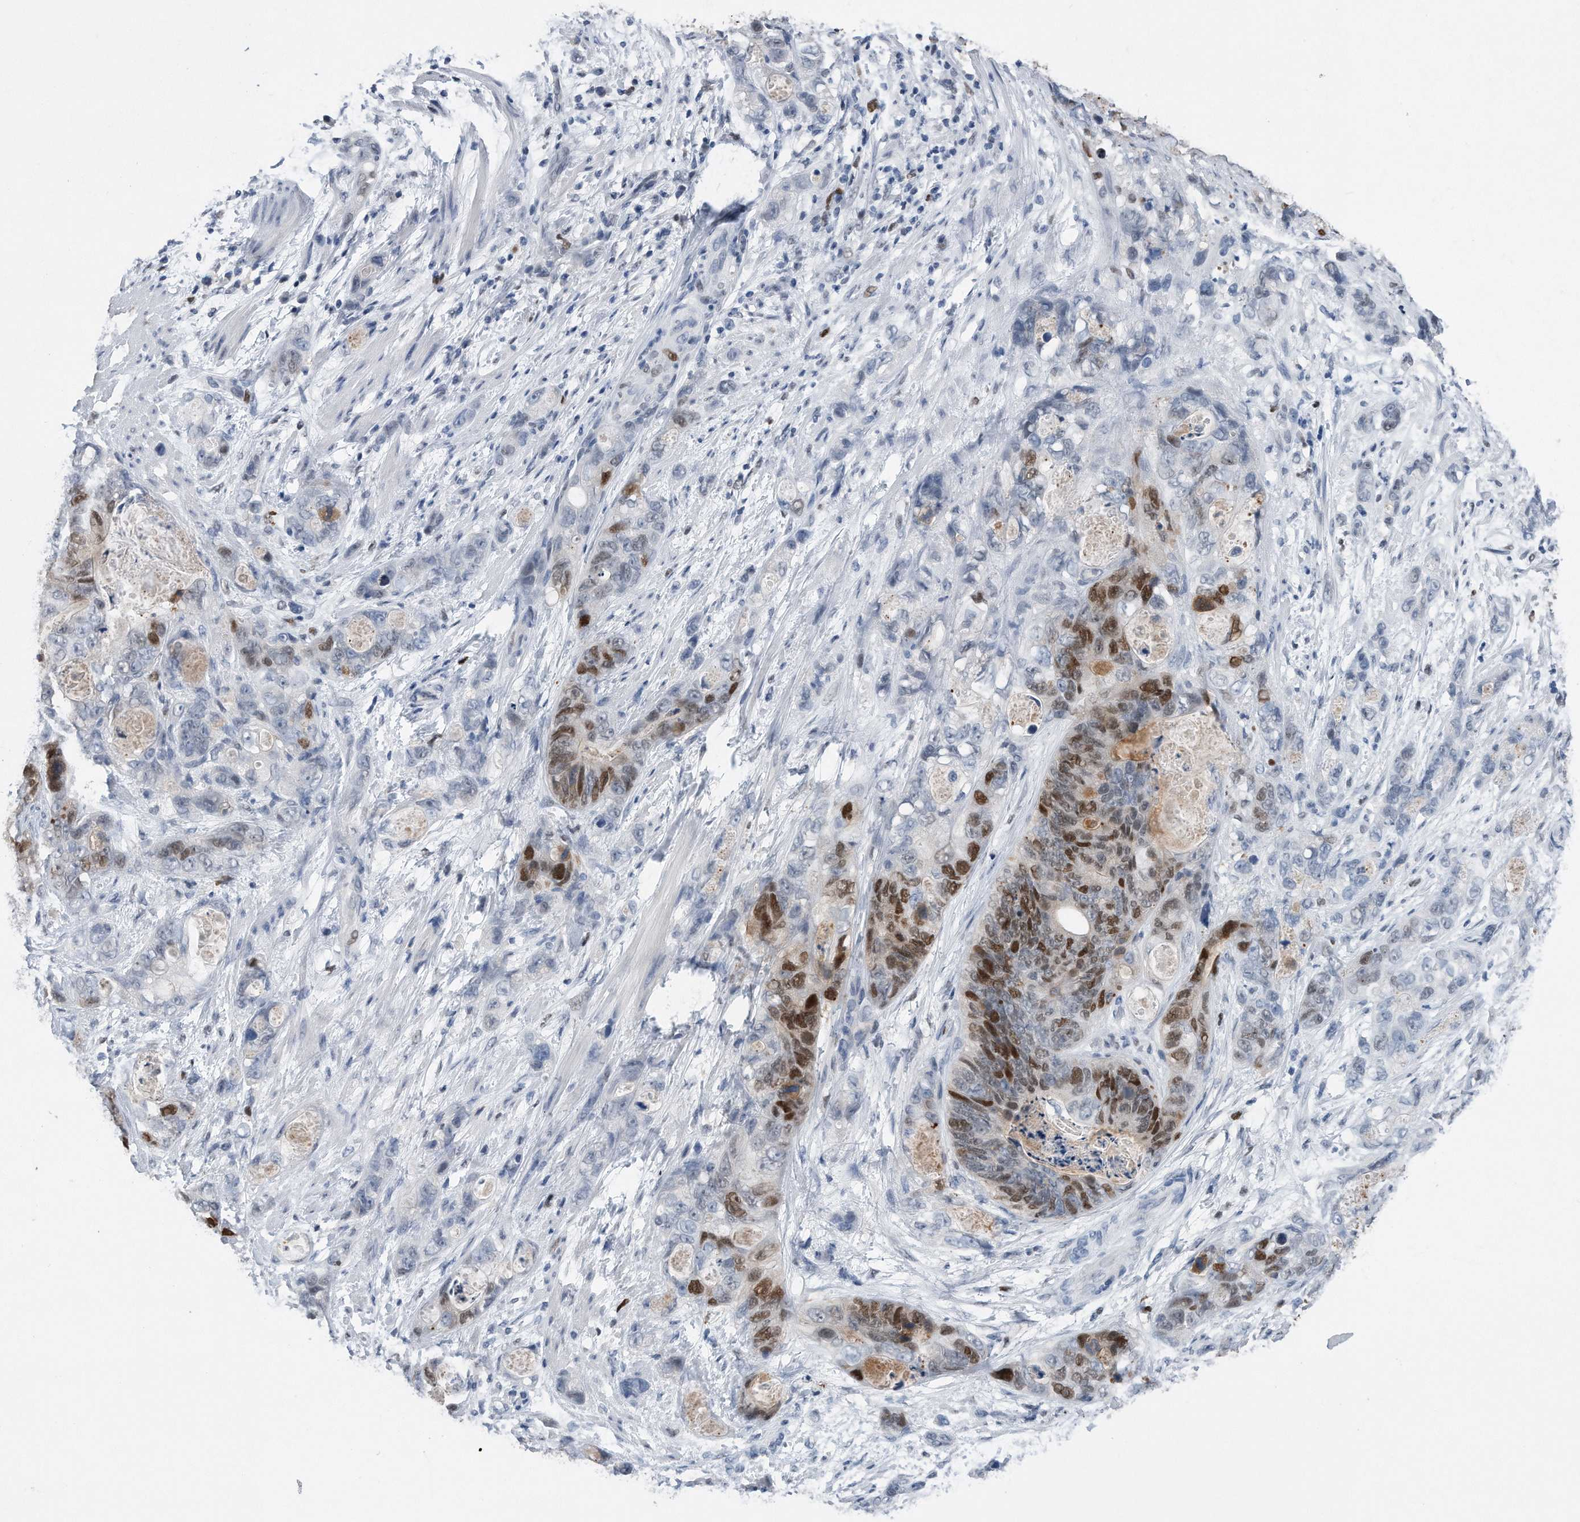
{"staining": {"intensity": "moderate", "quantity": "25%-75%", "location": "nuclear"}, "tissue": "stomach cancer", "cell_type": "Tumor cells", "image_type": "cancer", "snomed": [{"axis": "morphology", "description": "Normal tissue, NOS"}, {"axis": "morphology", "description": "Adenocarcinoma, NOS"}, {"axis": "topography", "description": "Stomach"}], "caption": "Stomach cancer (adenocarcinoma) stained for a protein (brown) displays moderate nuclear positive positivity in about 25%-75% of tumor cells.", "gene": "PCNA", "patient": {"sex": "female", "age": 89}}